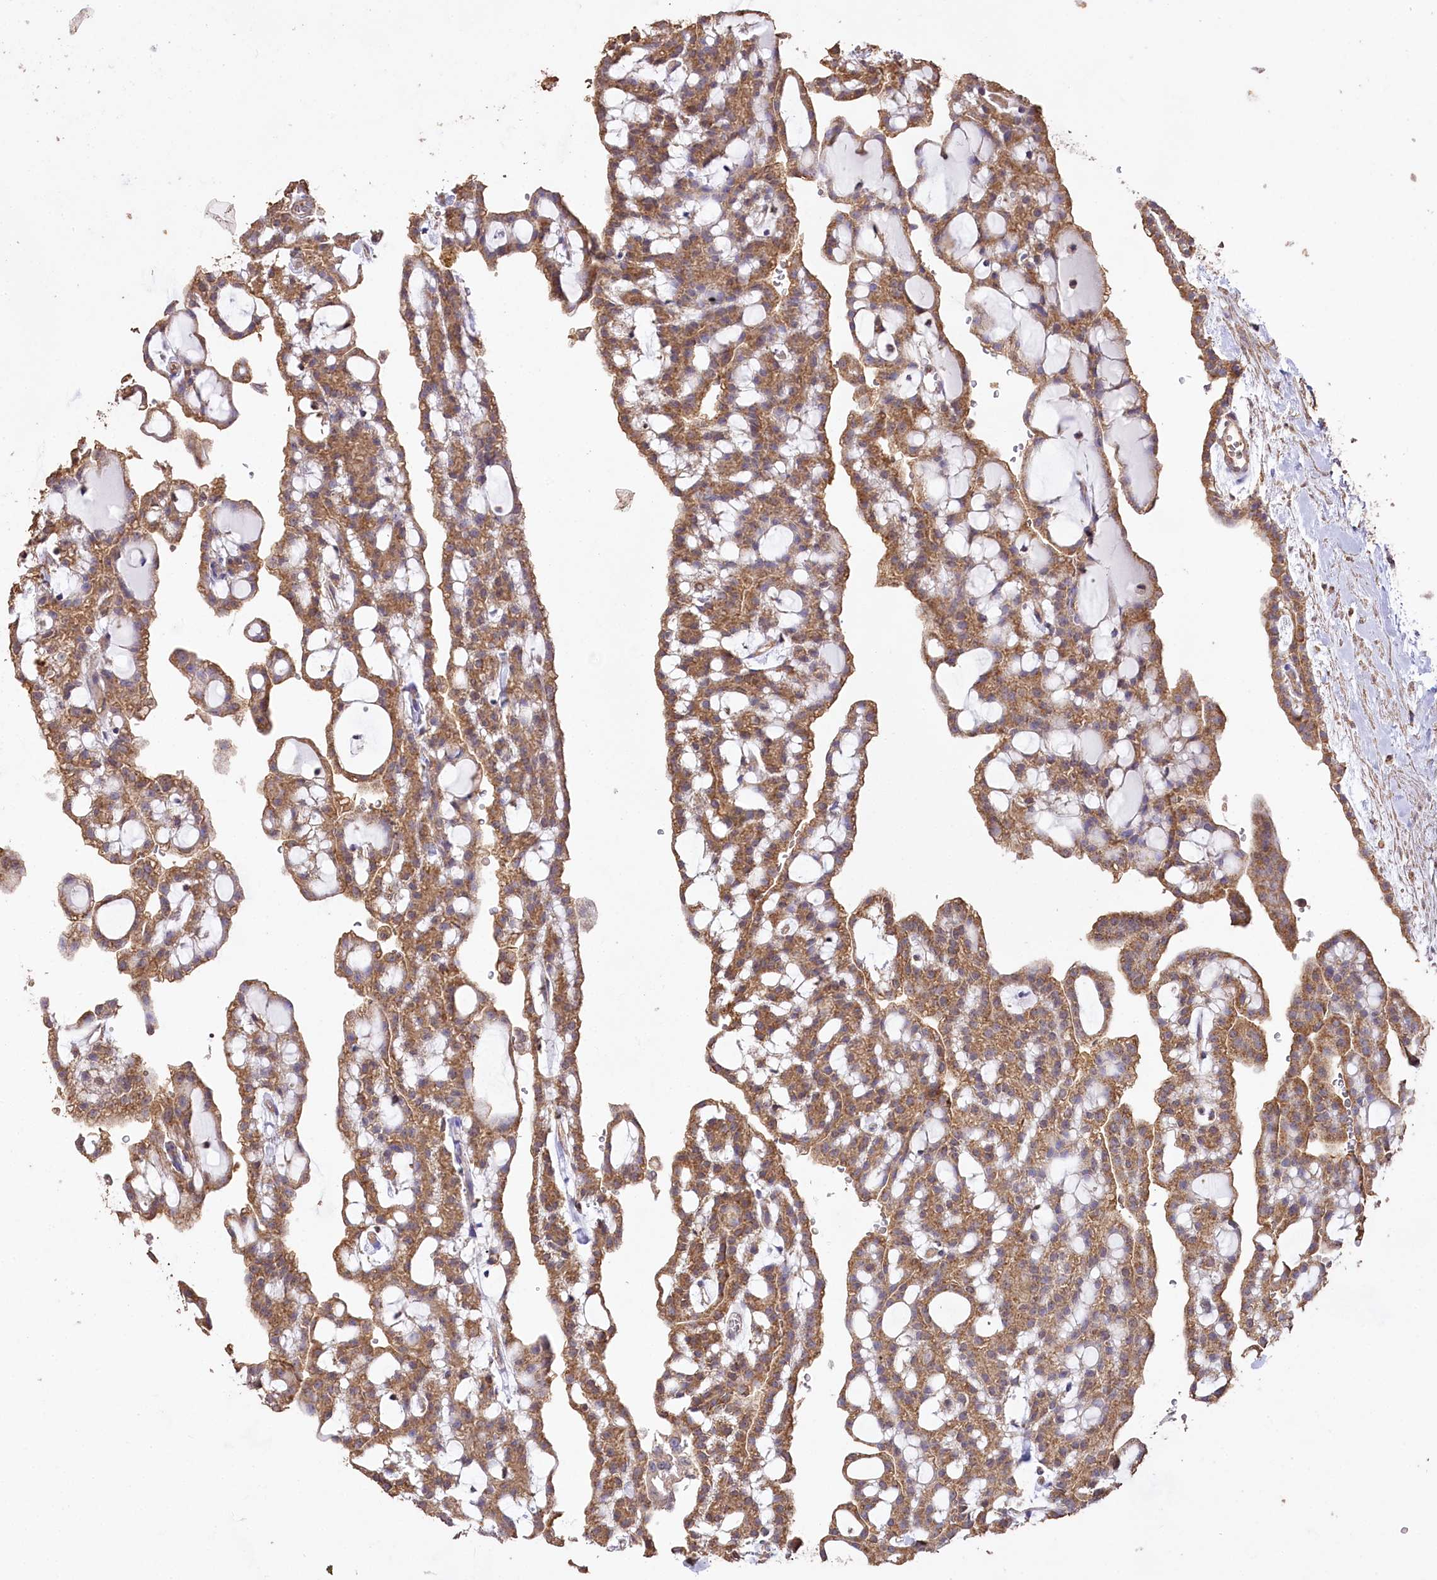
{"staining": {"intensity": "moderate", "quantity": ">75%", "location": "cytoplasmic/membranous"}, "tissue": "renal cancer", "cell_type": "Tumor cells", "image_type": "cancer", "snomed": [{"axis": "morphology", "description": "Adenocarcinoma, NOS"}, {"axis": "topography", "description": "Kidney"}], "caption": "High-magnification brightfield microscopy of renal cancer (adenocarcinoma) stained with DAB (brown) and counterstained with hematoxylin (blue). tumor cells exhibit moderate cytoplasmic/membranous expression is seen in approximately>75% of cells. The protein of interest is stained brown, and the nuclei are stained in blue (DAB (3,3'-diaminobenzidine) IHC with brightfield microscopy, high magnification).", "gene": "IREB2", "patient": {"sex": "male", "age": 63}}